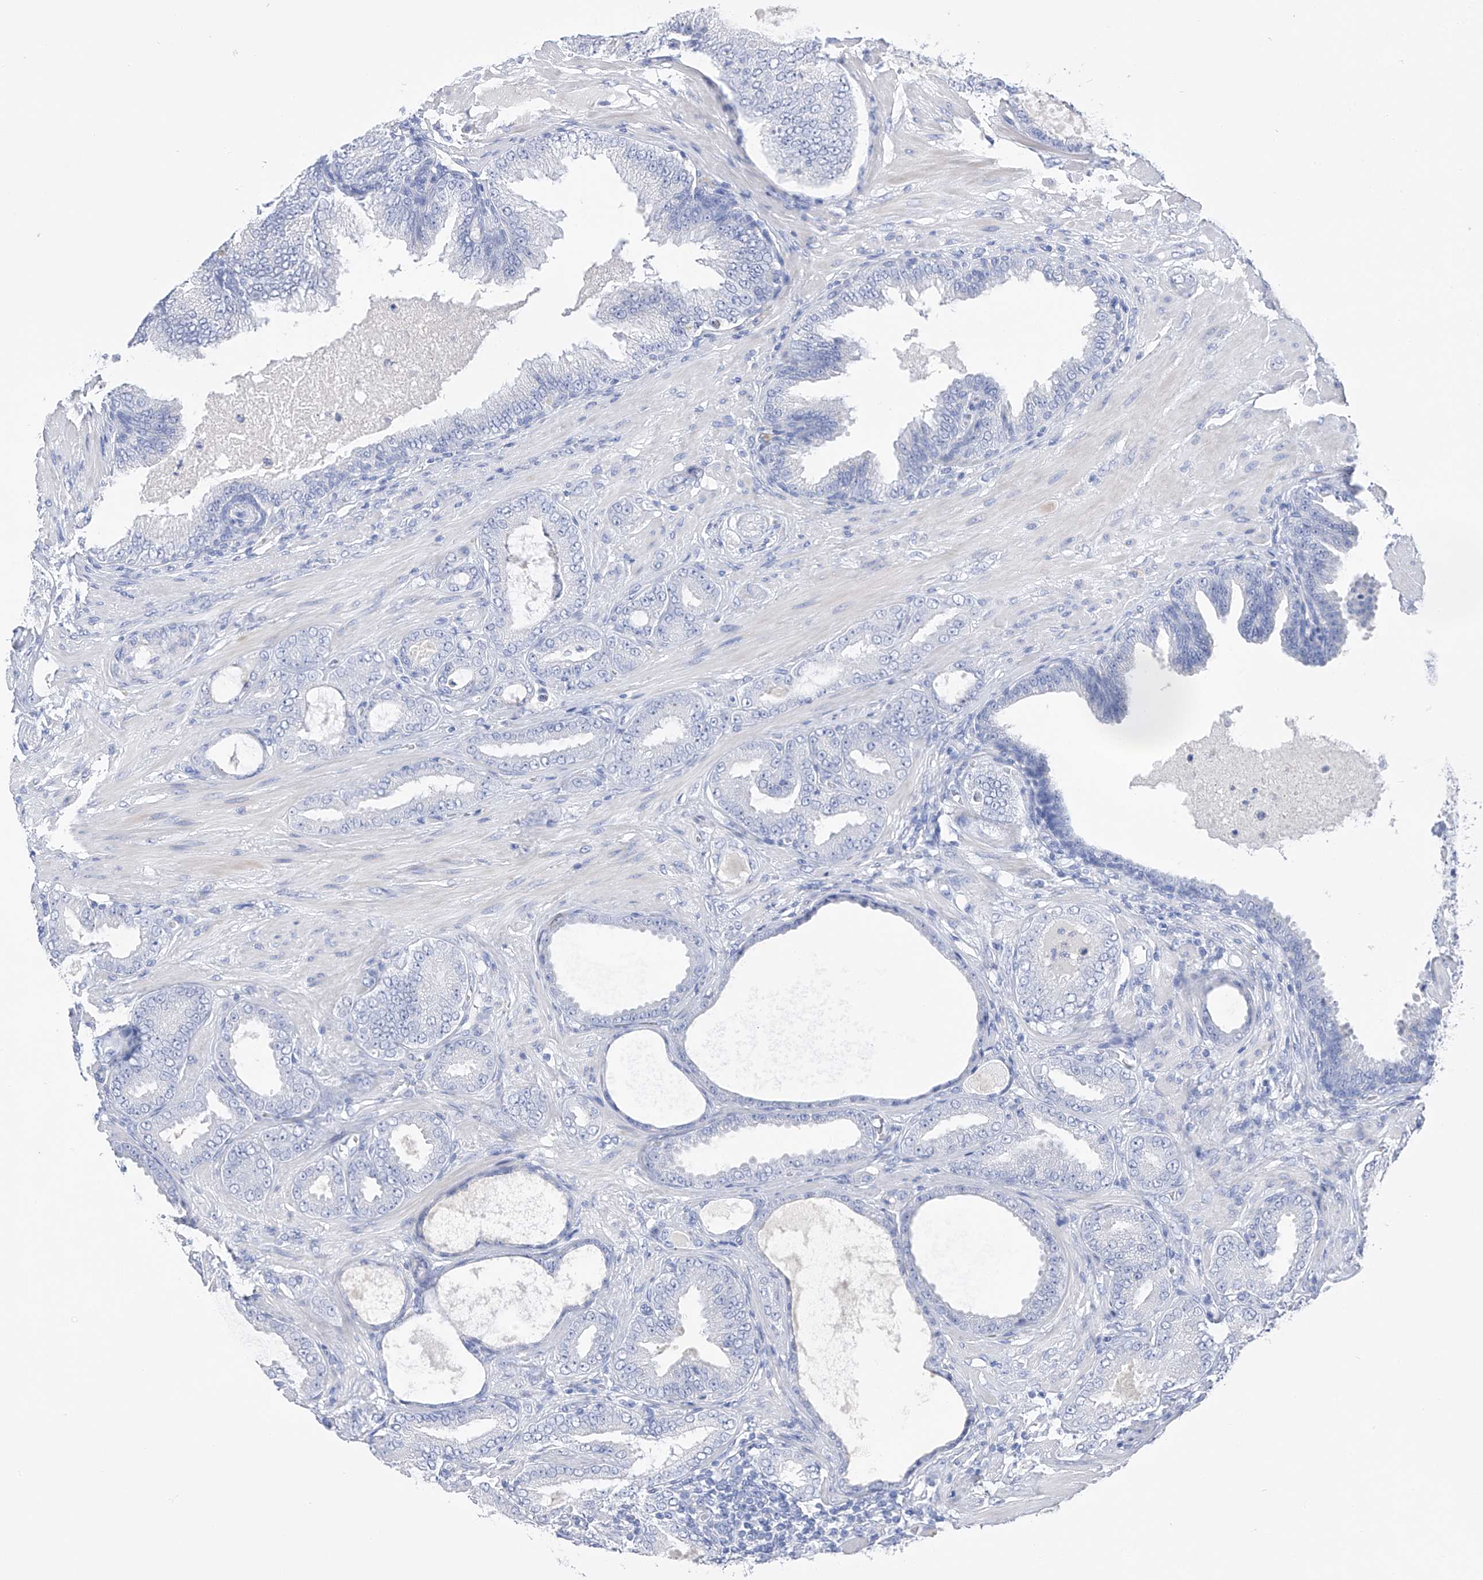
{"staining": {"intensity": "negative", "quantity": "none", "location": "none"}, "tissue": "prostate cancer", "cell_type": "Tumor cells", "image_type": "cancer", "snomed": [{"axis": "morphology", "description": "Adenocarcinoma, Low grade"}, {"axis": "topography", "description": "Prostate"}], "caption": "A micrograph of prostate cancer (low-grade adenocarcinoma) stained for a protein displays no brown staining in tumor cells.", "gene": "ADRA1A", "patient": {"sex": "male", "age": 63}}